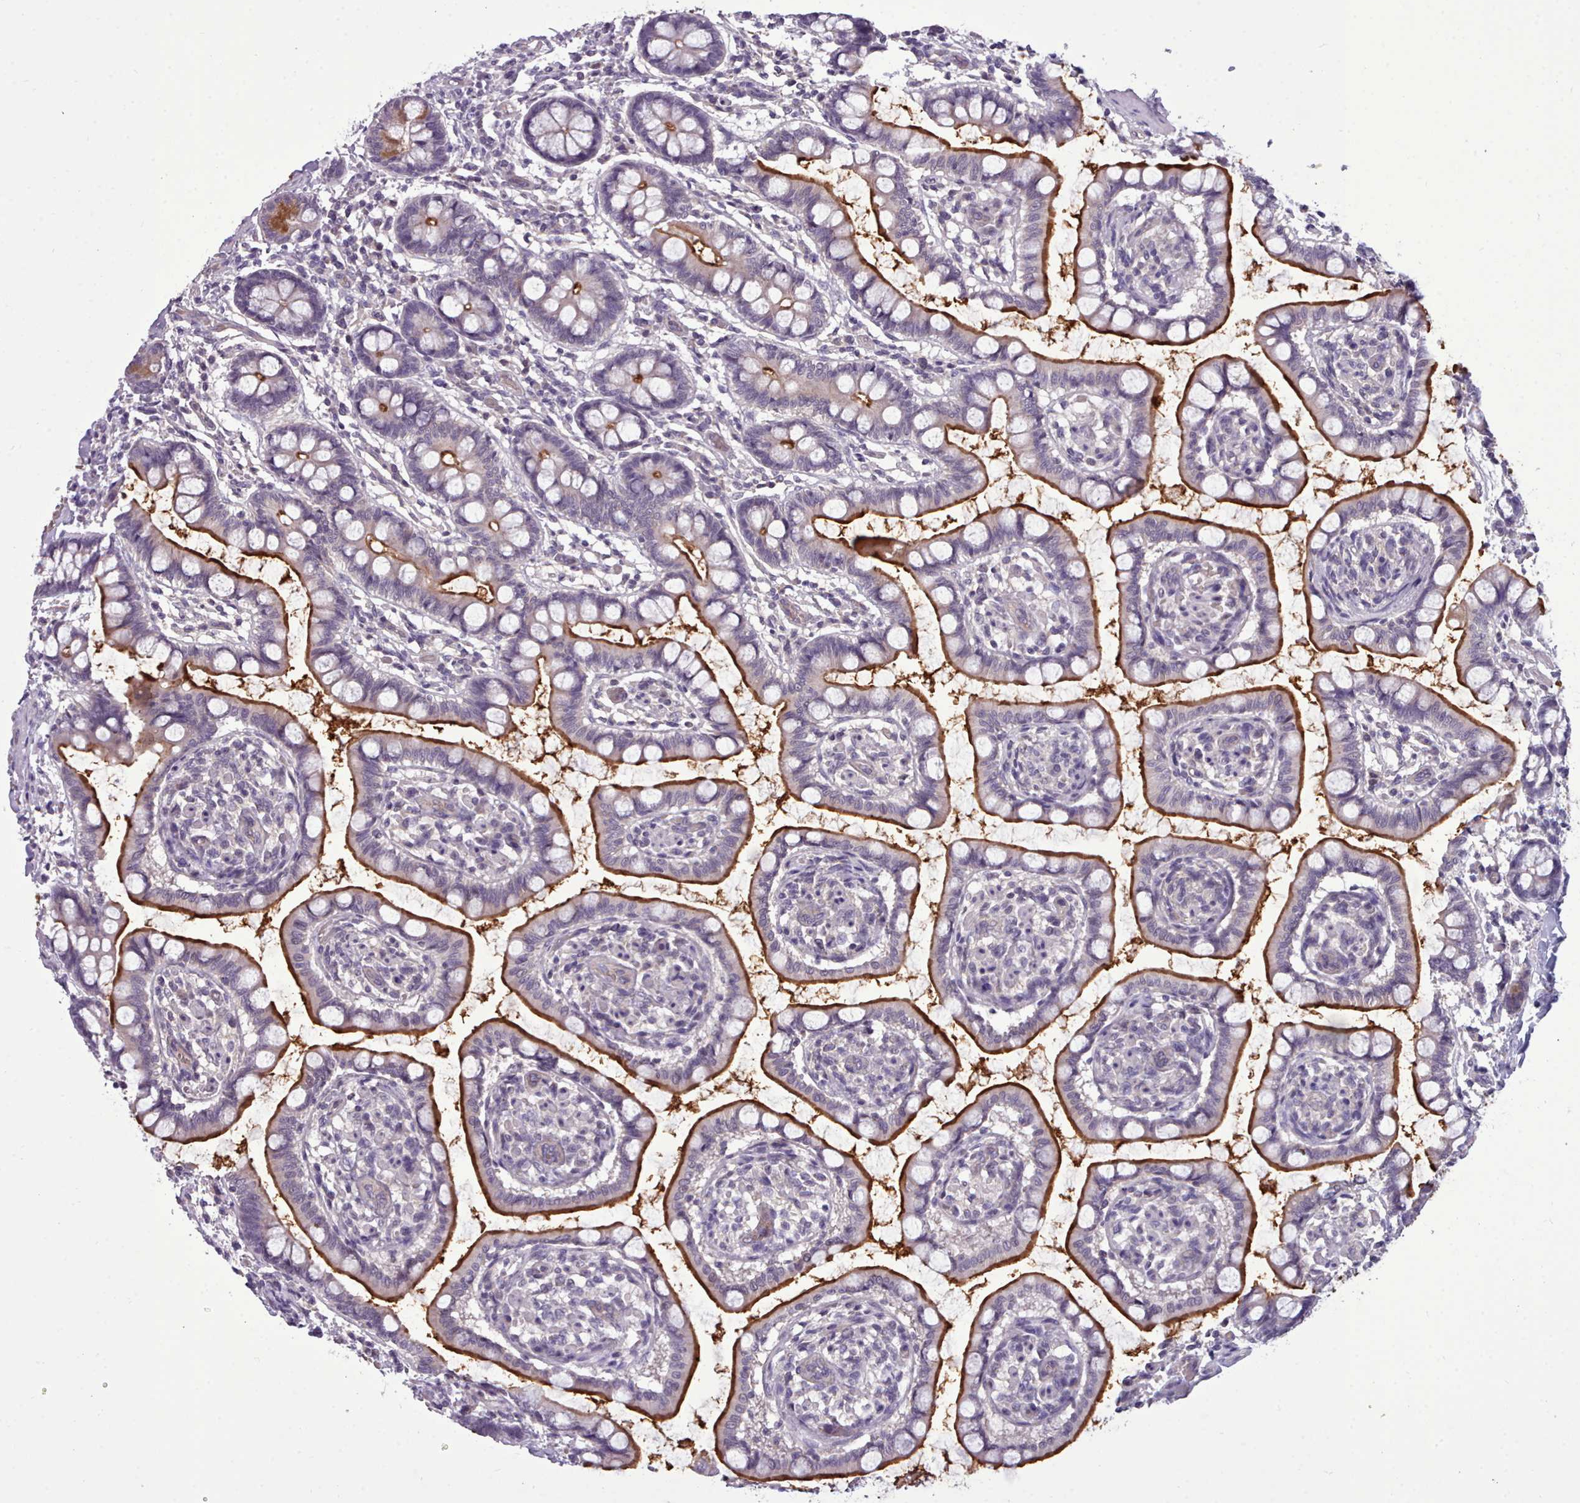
{"staining": {"intensity": "strong", "quantity": "25%-75%", "location": "cytoplasmic/membranous"}, "tissue": "small intestine", "cell_type": "Glandular cells", "image_type": "normal", "snomed": [{"axis": "morphology", "description": "Normal tissue, NOS"}, {"axis": "topography", "description": "Small intestine"}], "caption": "Brown immunohistochemical staining in benign human small intestine demonstrates strong cytoplasmic/membranous staining in about 25%-75% of glandular cells. (DAB (3,3'-diaminobenzidine) = brown stain, brightfield microscopy at high magnification).", "gene": "KCTD16", "patient": {"sex": "male", "age": 52}}